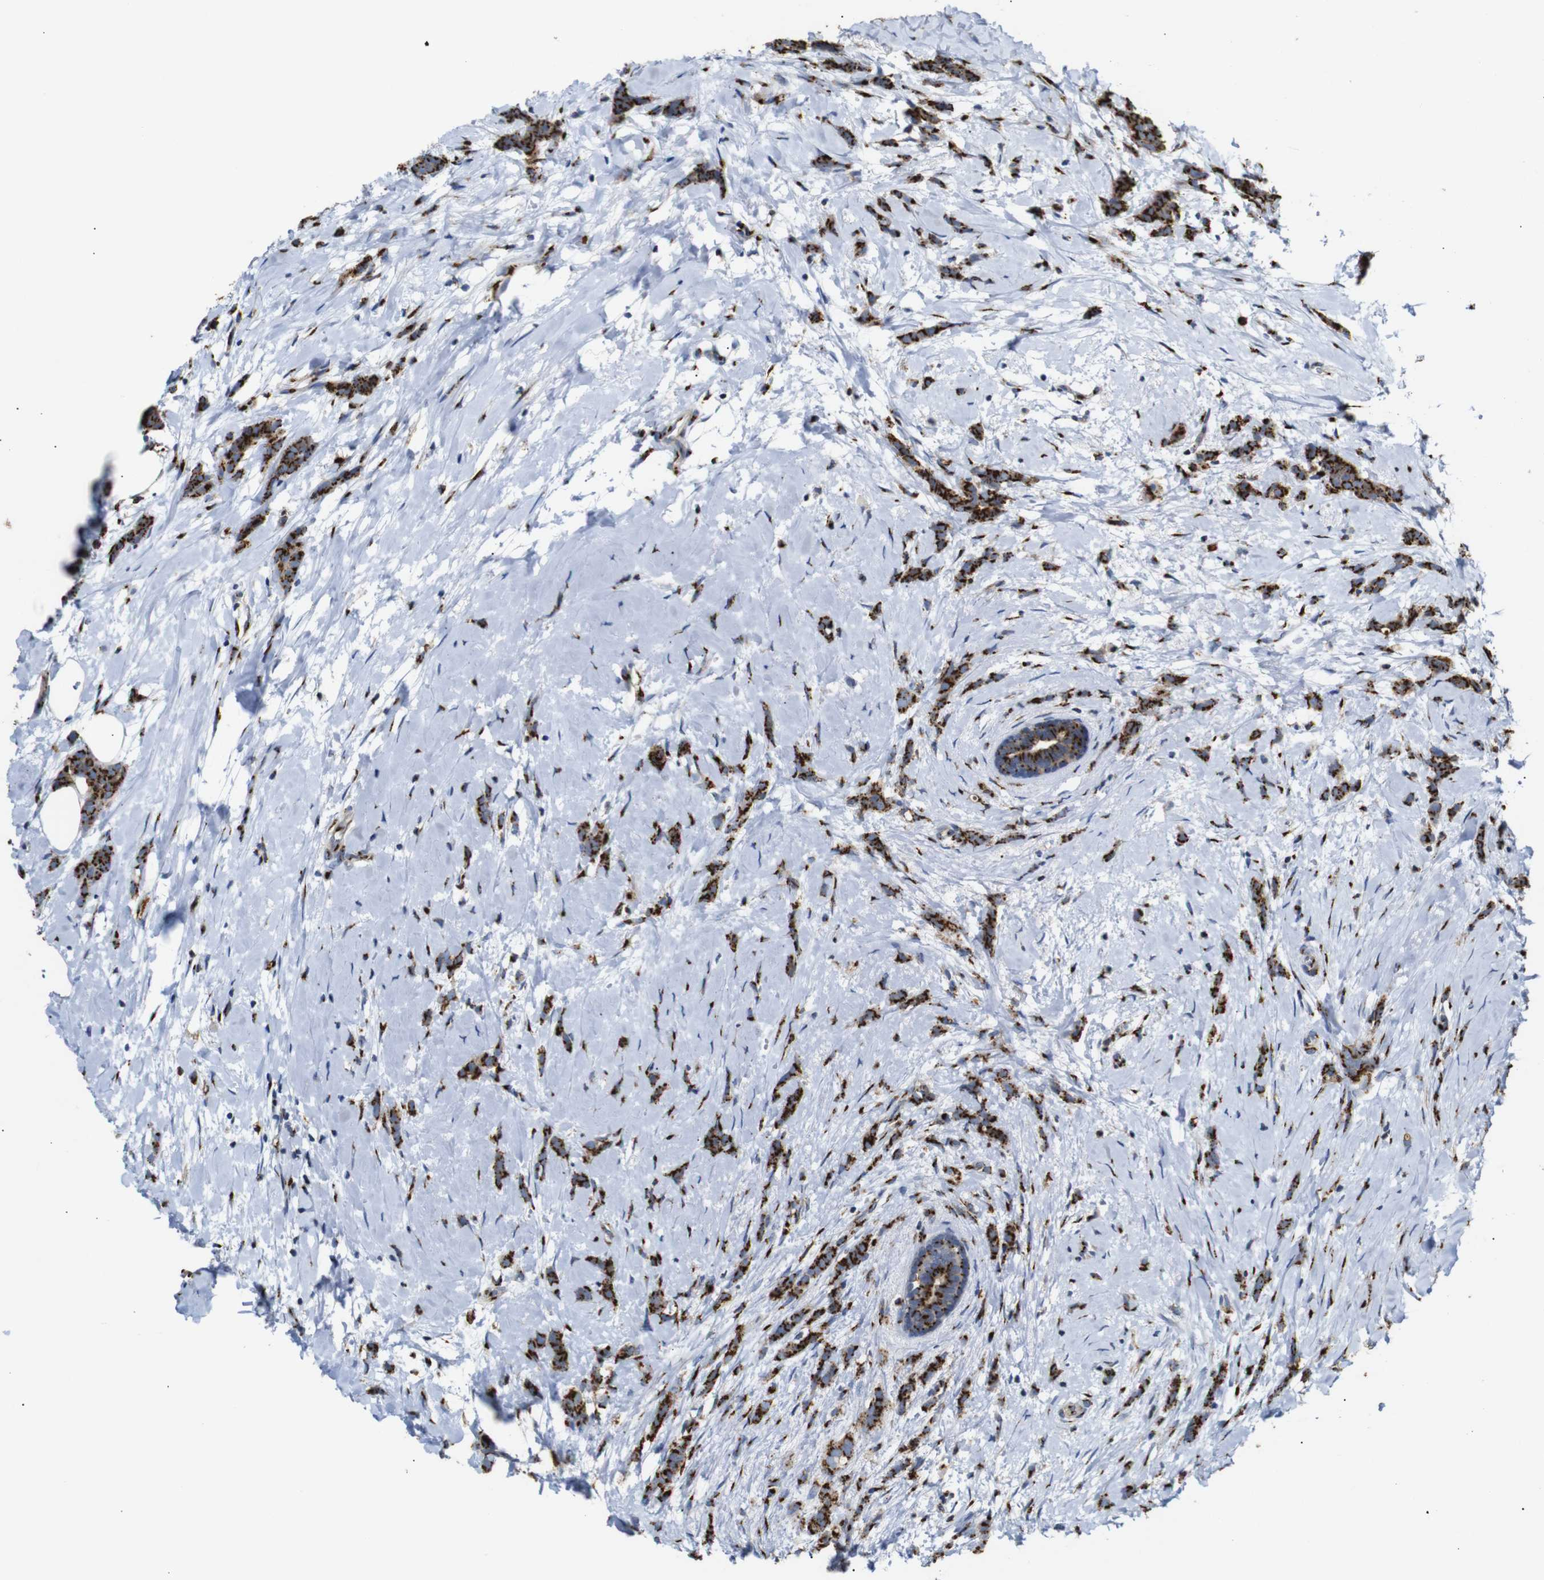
{"staining": {"intensity": "strong", "quantity": ">75%", "location": "cytoplasmic/membranous"}, "tissue": "breast cancer", "cell_type": "Tumor cells", "image_type": "cancer", "snomed": [{"axis": "morphology", "description": "Lobular carcinoma, in situ"}, {"axis": "morphology", "description": "Lobular carcinoma"}, {"axis": "topography", "description": "Breast"}], "caption": "Human breast lobular carcinoma in situ stained for a protein (brown) displays strong cytoplasmic/membranous positive staining in approximately >75% of tumor cells.", "gene": "TGOLN2", "patient": {"sex": "female", "age": 41}}